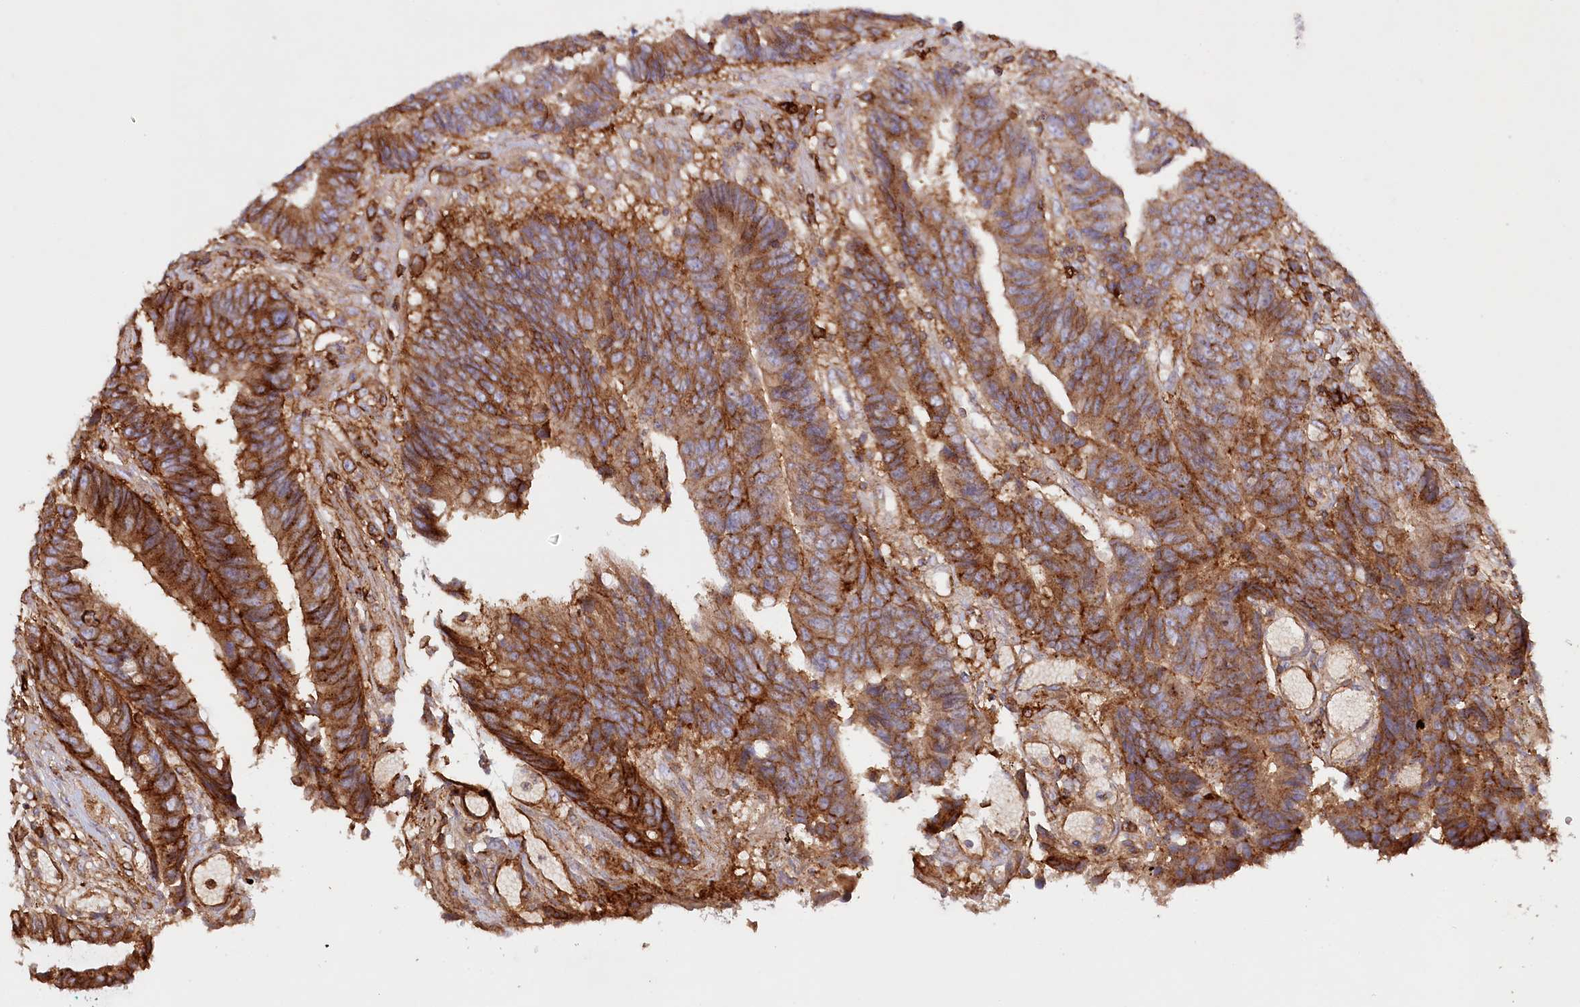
{"staining": {"intensity": "moderate", "quantity": ">75%", "location": "cytoplasmic/membranous"}, "tissue": "colorectal cancer", "cell_type": "Tumor cells", "image_type": "cancer", "snomed": [{"axis": "morphology", "description": "Adenocarcinoma, NOS"}, {"axis": "topography", "description": "Rectum"}], "caption": "This photomicrograph exhibits adenocarcinoma (colorectal) stained with IHC to label a protein in brown. The cytoplasmic/membranous of tumor cells show moderate positivity for the protein. Nuclei are counter-stained blue.", "gene": "RBP5", "patient": {"sex": "male", "age": 84}}